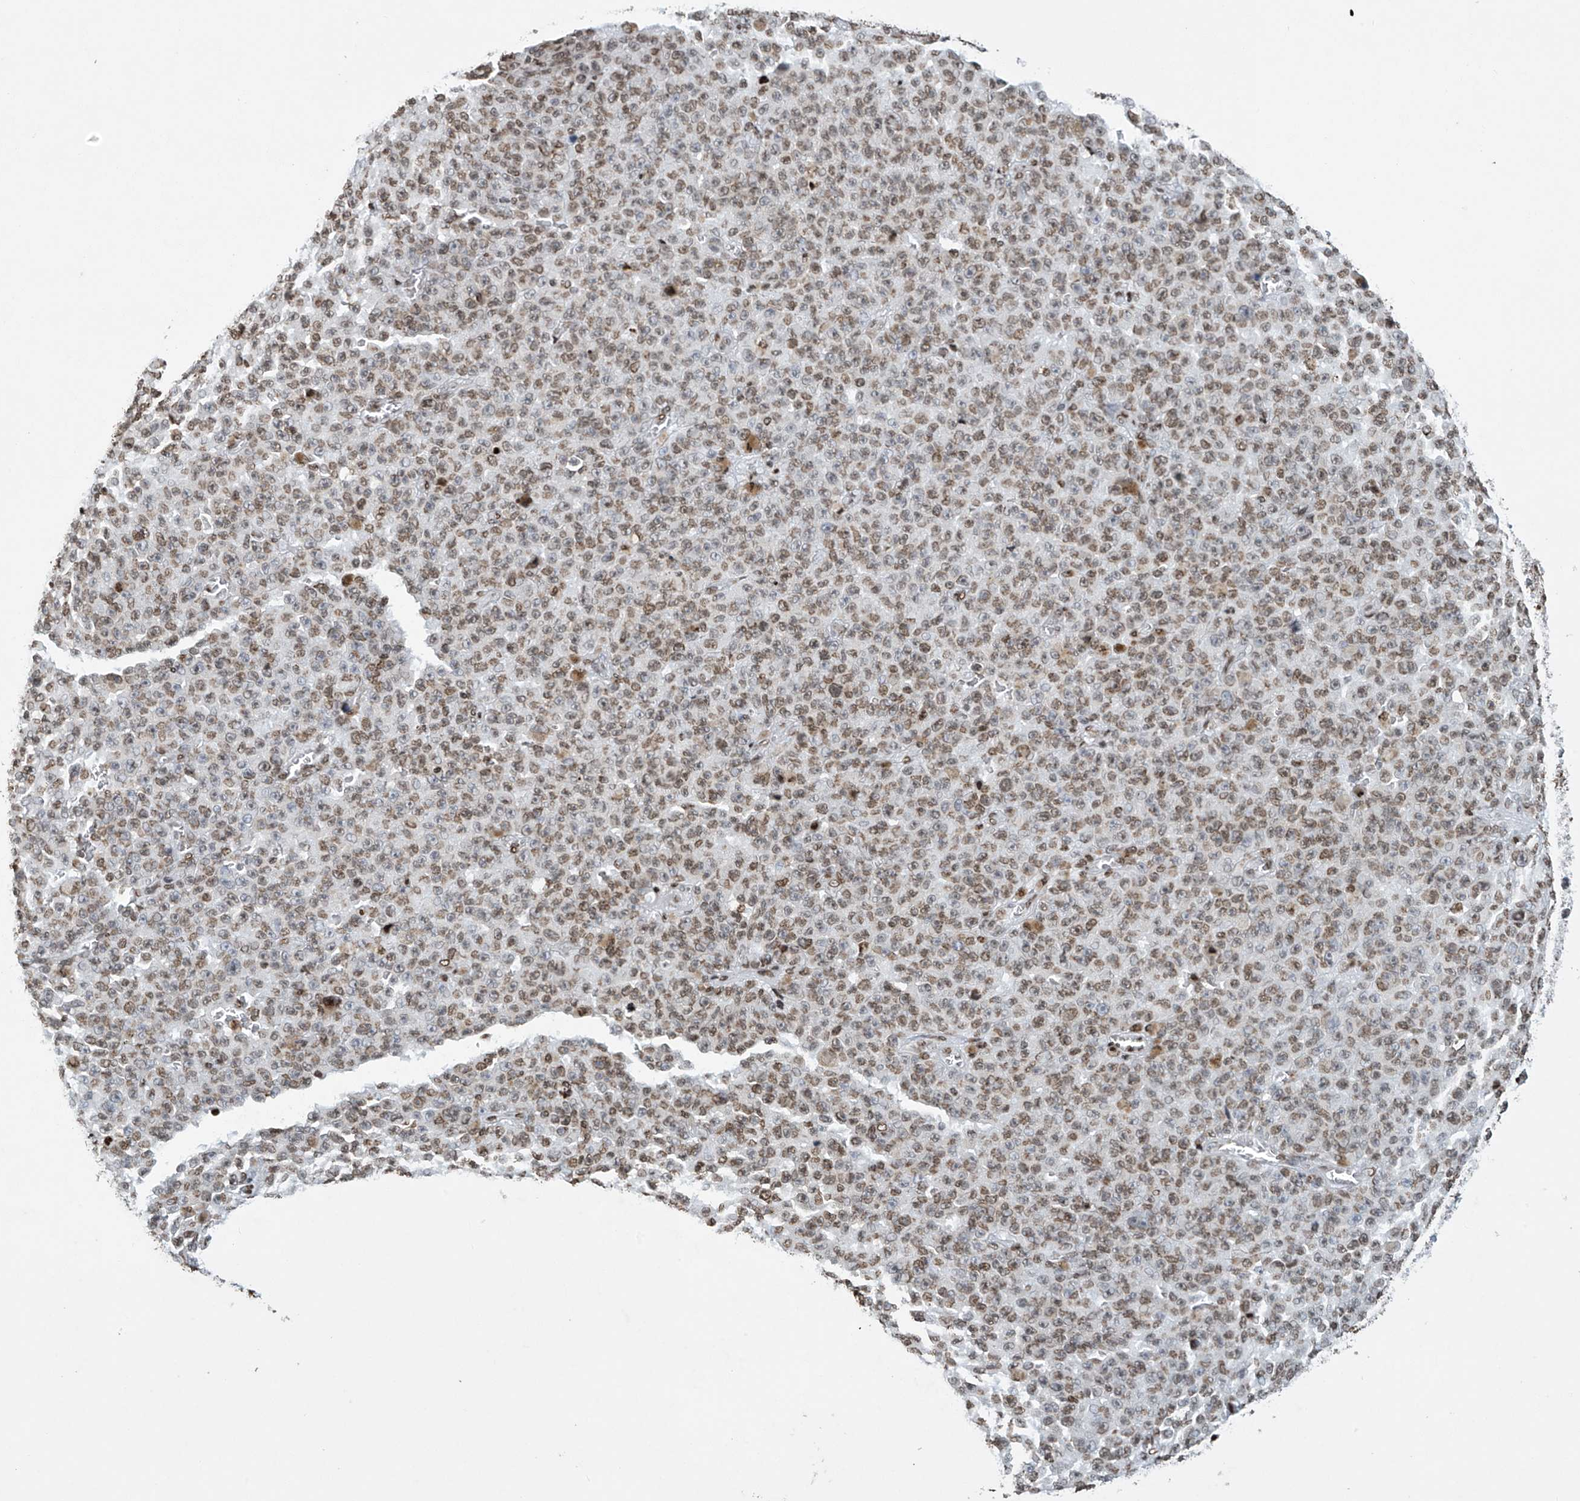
{"staining": {"intensity": "moderate", "quantity": ">75%", "location": "nuclear"}, "tissue": "melanoma", "cell_type": "Tumor cells", "image_type": "cancer", "snomed": [{"axis": "morphology", "description": "Malignant melanoma, NOS"}, {"axis": "topography", "description": "Skin"}], "caption": "Moderate nuclear positivity is seen in about >75% of tumor cells in melanoma. (Brightfield microscopy of DAB IHC at high magnification).", "gene": "H4C16", "patient": {"sex": "female", "age": 82}}